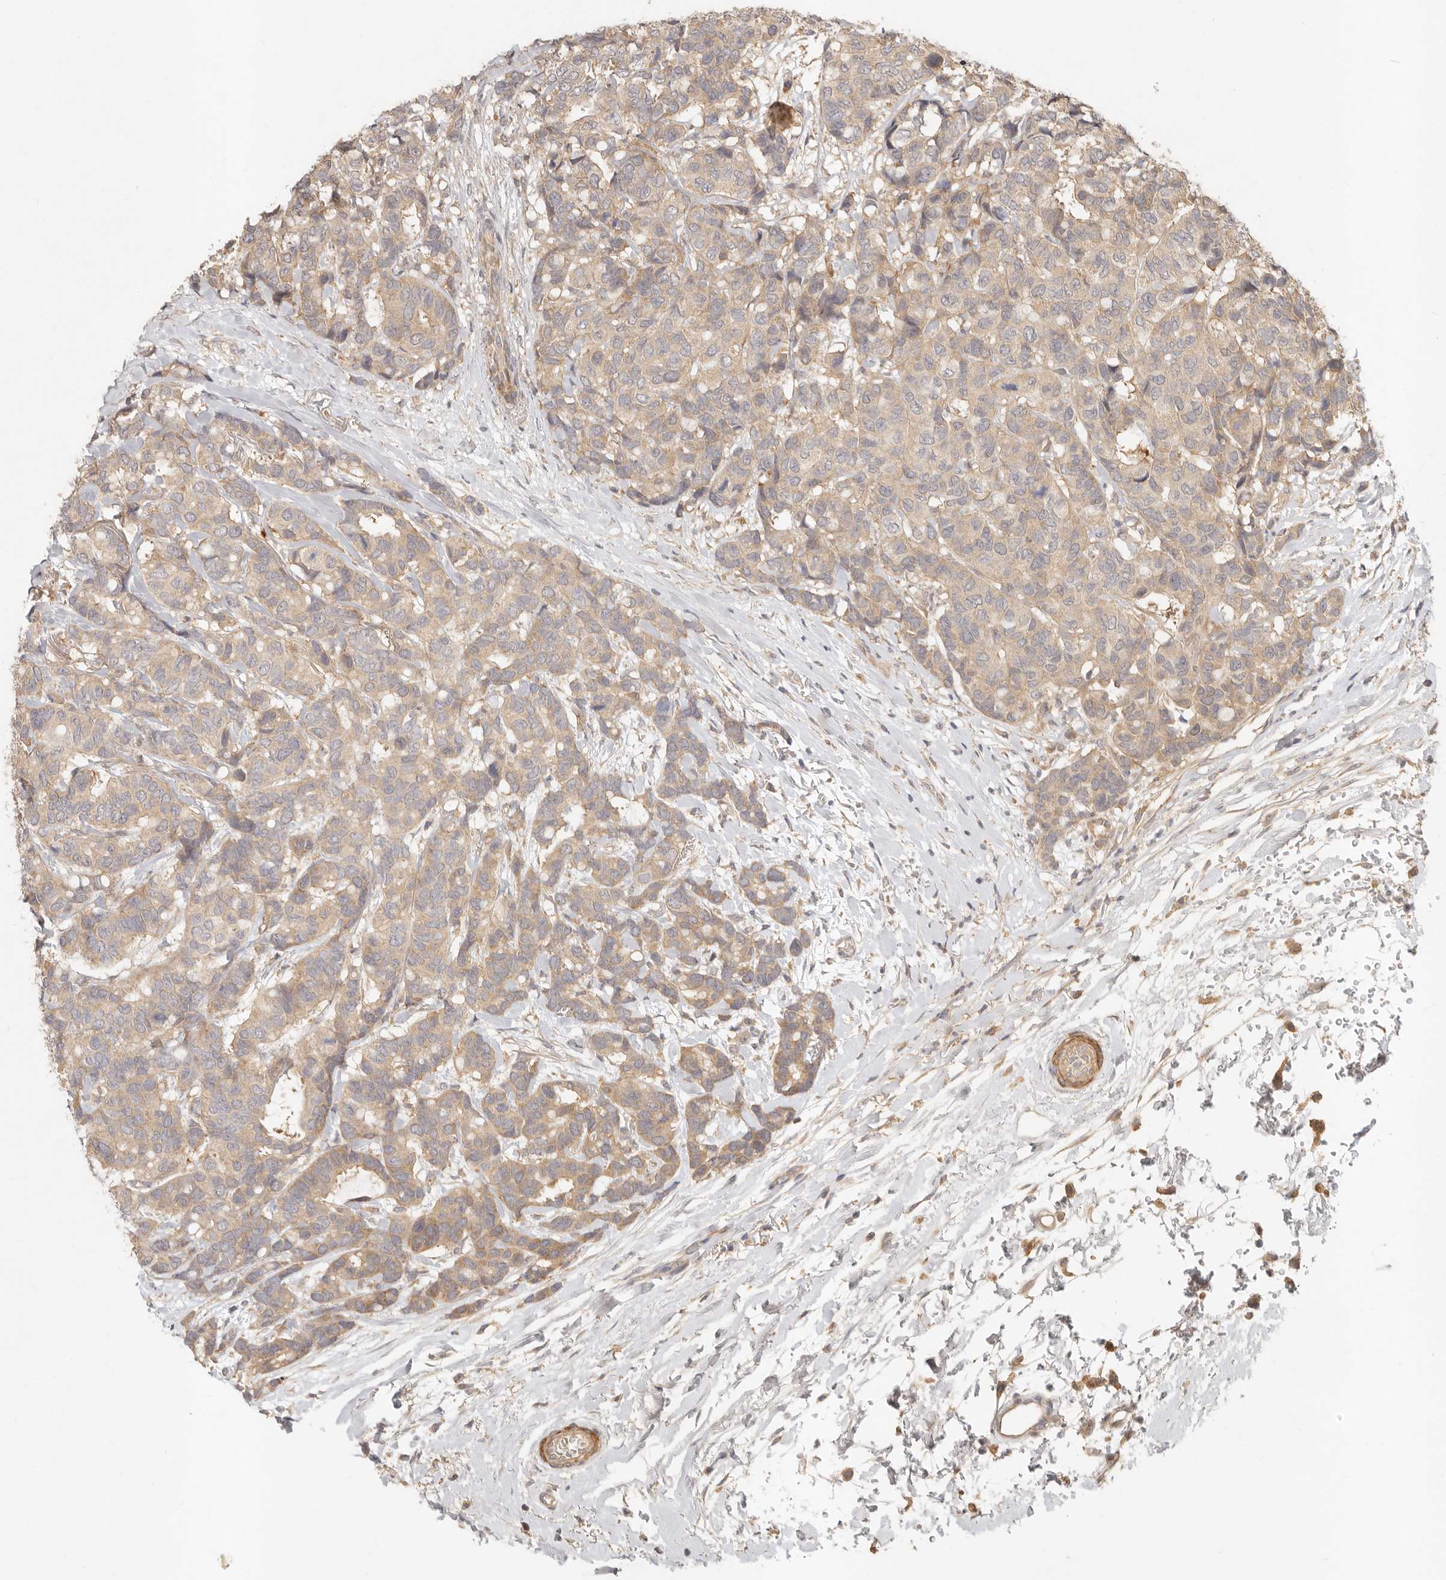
{"staining": {"intensity": "weak", "quantity": ">75%", "location": "cytoplasmic/membranous"}, "tissue": "breast cancer", "cell_type": "Tumor cells", "image_type": "cancer", "snomed": [{"axis": "morphology", "description": "Duct carcinoma"}, {"axis": "topography", "description": "Breast"}], "caption": "Immunohistochemistry of infiltrating ductal carcinoma (breast) demonstrates low levels of weak cytoplasmic/membranous positivity in about >75% of tumor cells. Using DAB (brown) and hematoxylin (blue) stains, captured at high magnification using brightfield microscopy.", "gene": "VIPR1", "patient": {"sex": "female", "age": 87}}